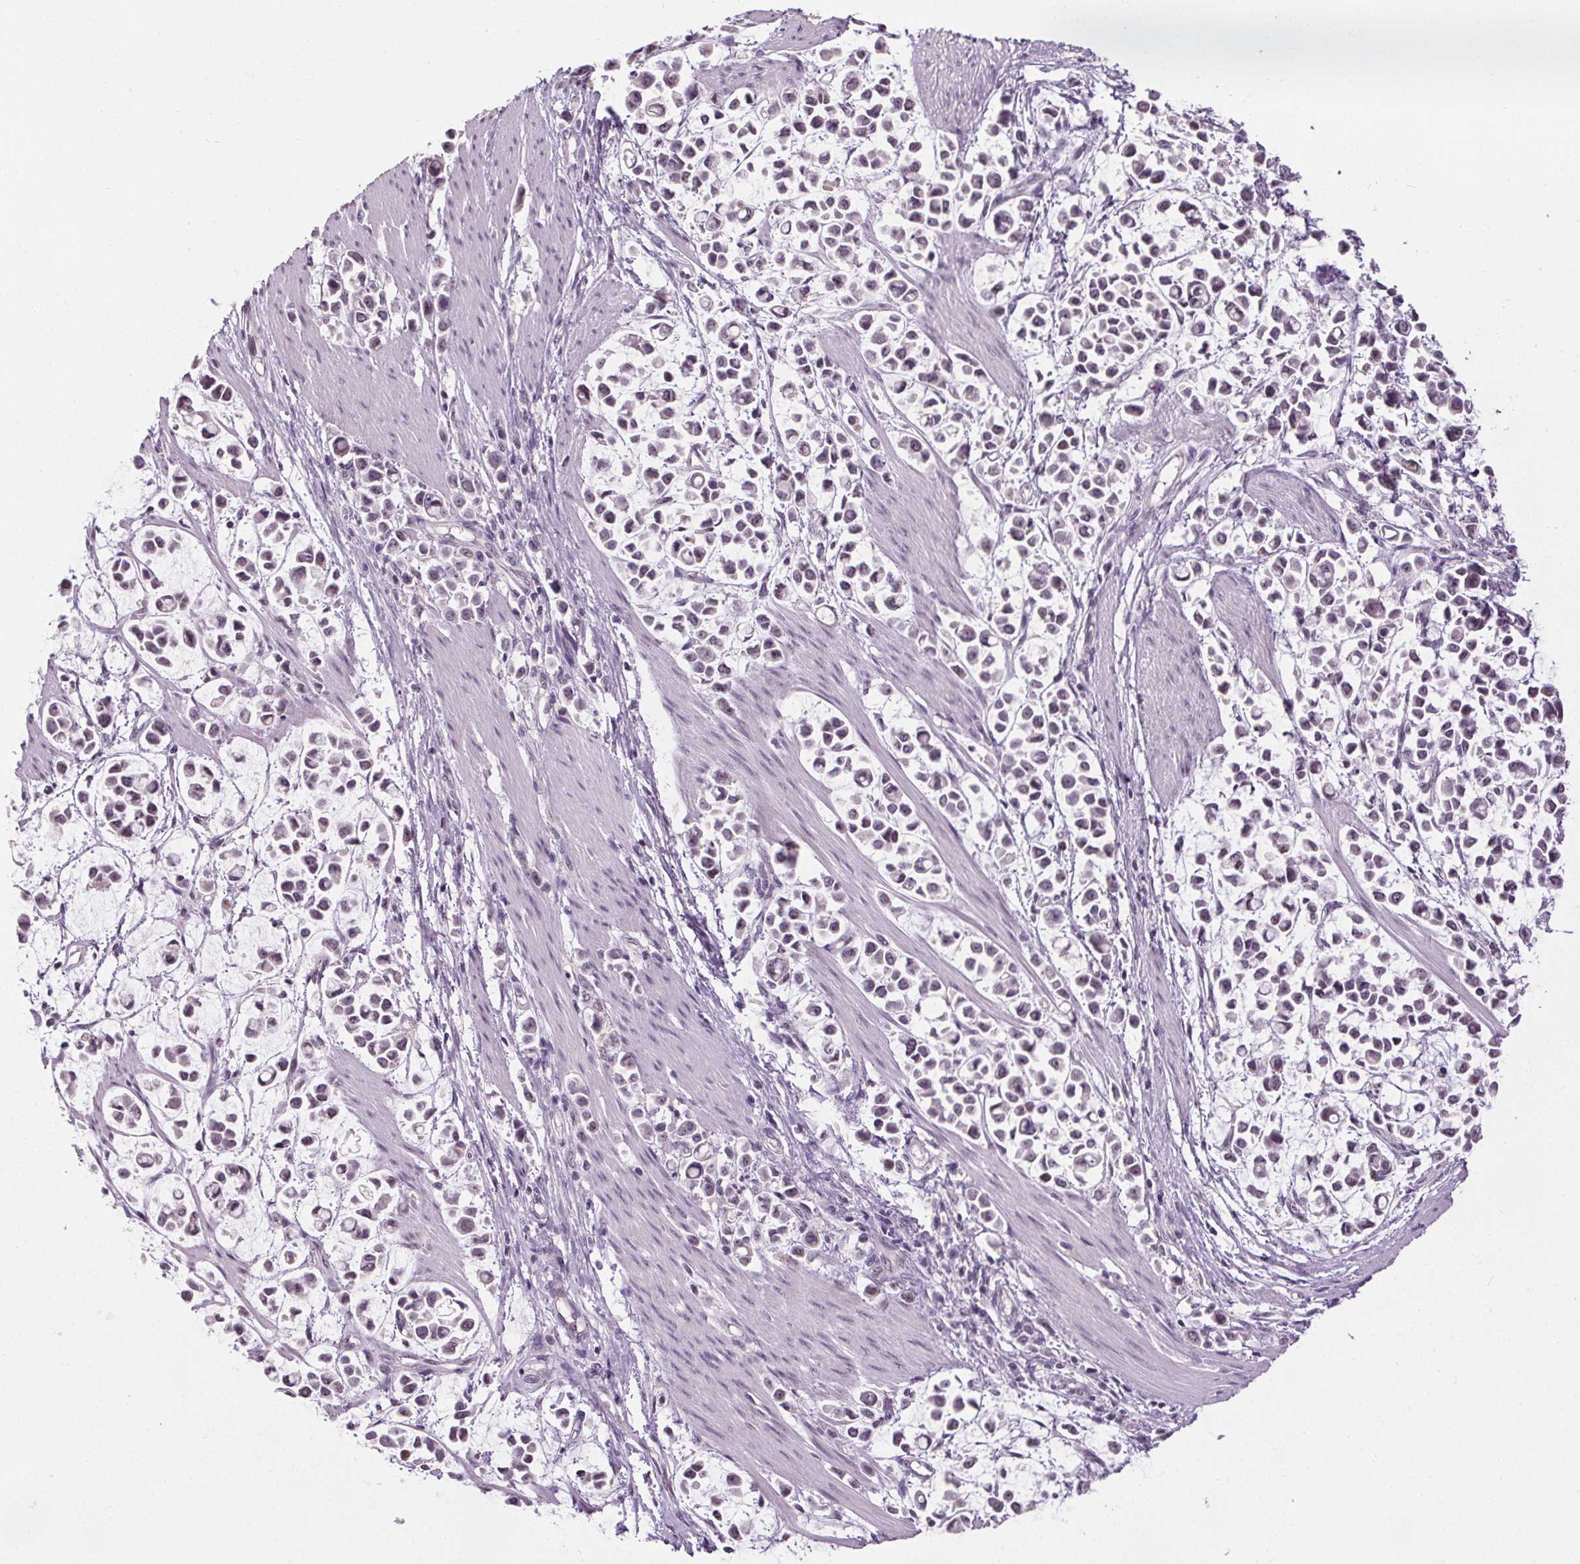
{"staining": {"intensity": "weak", "quantity": "<25%", "location": "nuclear"}, "tissue": "stomach cancer", "cell_type": "Tumor cells", "image_type": "cancer", "snomed": [{"axis": "morphology", "description": "Adenocarcinoma, NOS"}, {"axis": "topography", "description": "Stomach"}], "caption": "This image is of stomach adenocarcinoma stained with IHC to label a protein in brown with the nuclei are counter-stained blue. There is no expression in tumor cells.", "gene": "SLC2A9", "patient": {"sex": "male", "age": 82}}